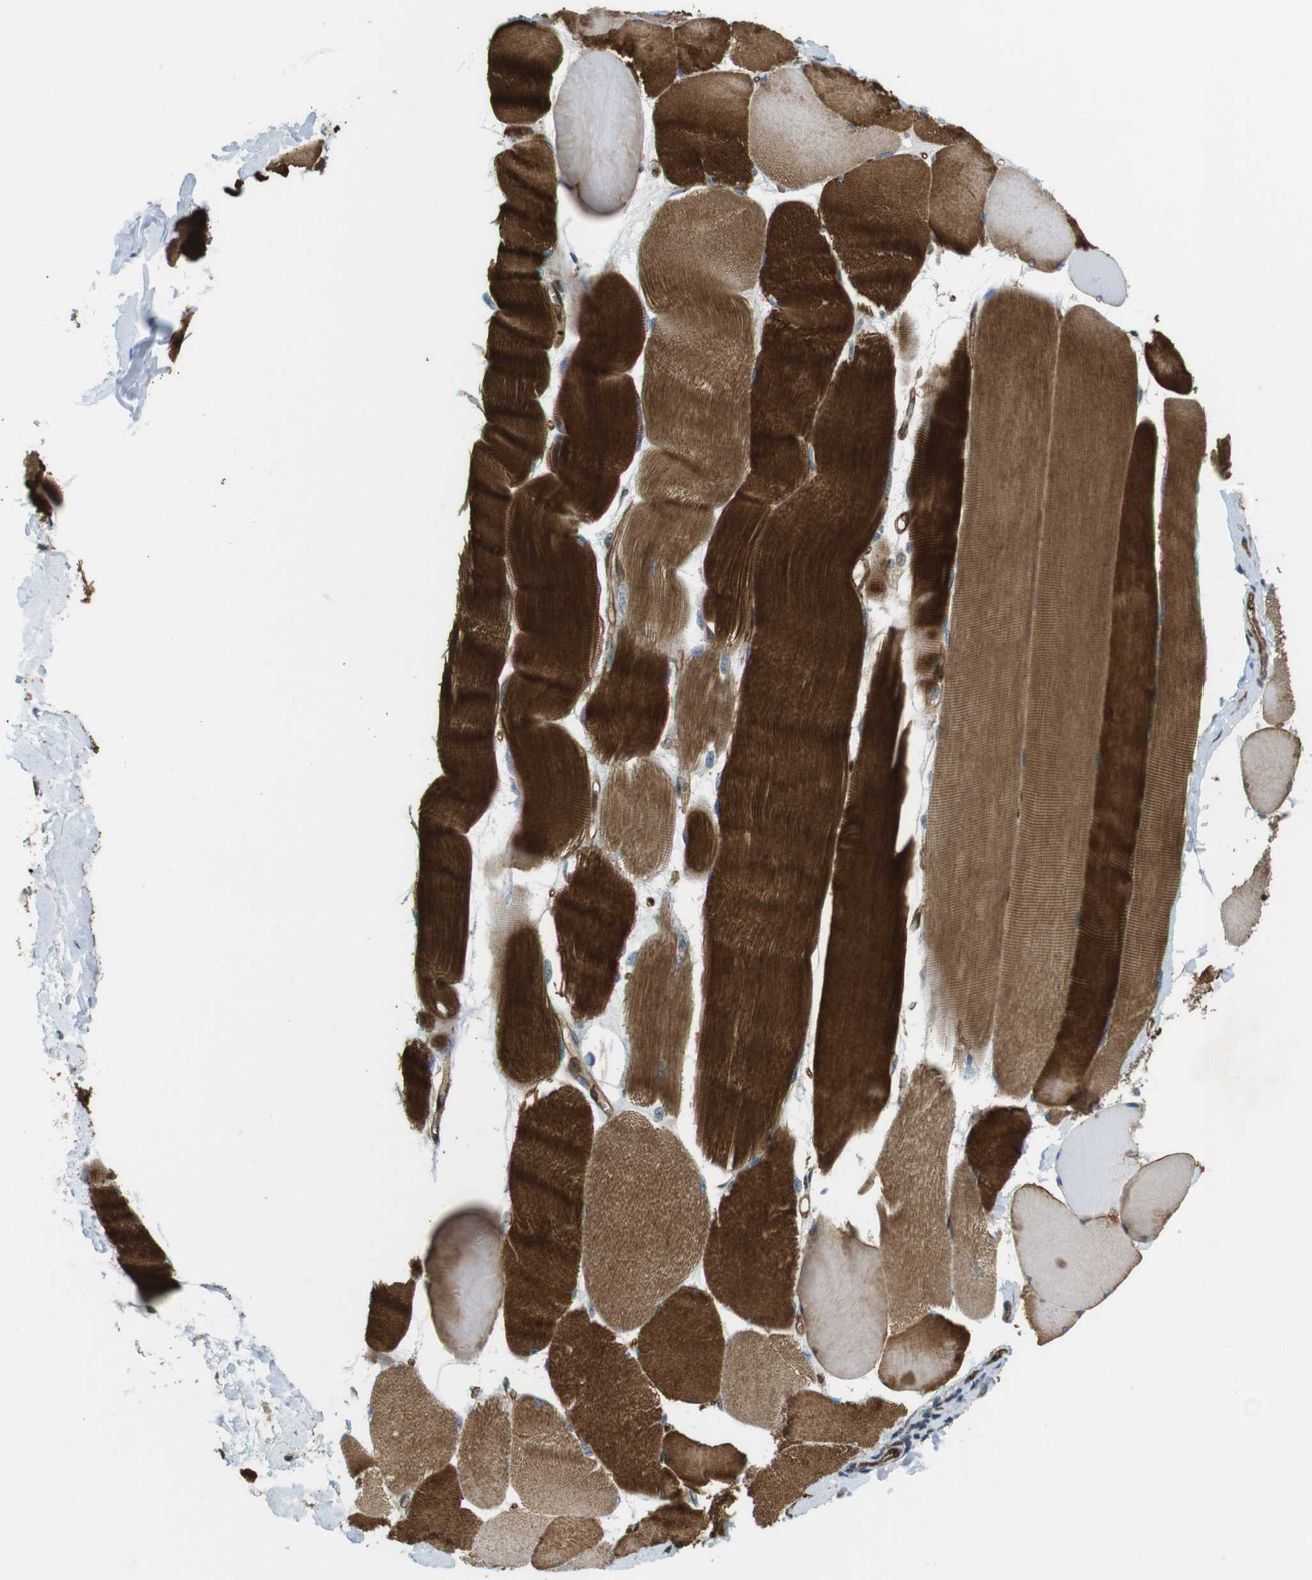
{"staining": {"intensity": "strong", "quantity": ">75%", "location": "cytoplasmic/membranous"}, "tissue": "skeletal muscle", "cell_type": "Myocytes", "image_type": "normal", "snomed": [{"axis": "morphology", "description": "Normal tissue, NOS"}, {"axis": "morphology", "description": "Squamous cell carcinoma, NOS"}, {"axis": "topography", "description": "Skeletal muscle"}], "caption": "A brown stain highlights strong cytoplasmic/membranous positivity of a protein in myocytes of normal human skeletal muscle.", "gene": "TSC1", "patient": {"sex": "male", "age": 51}}